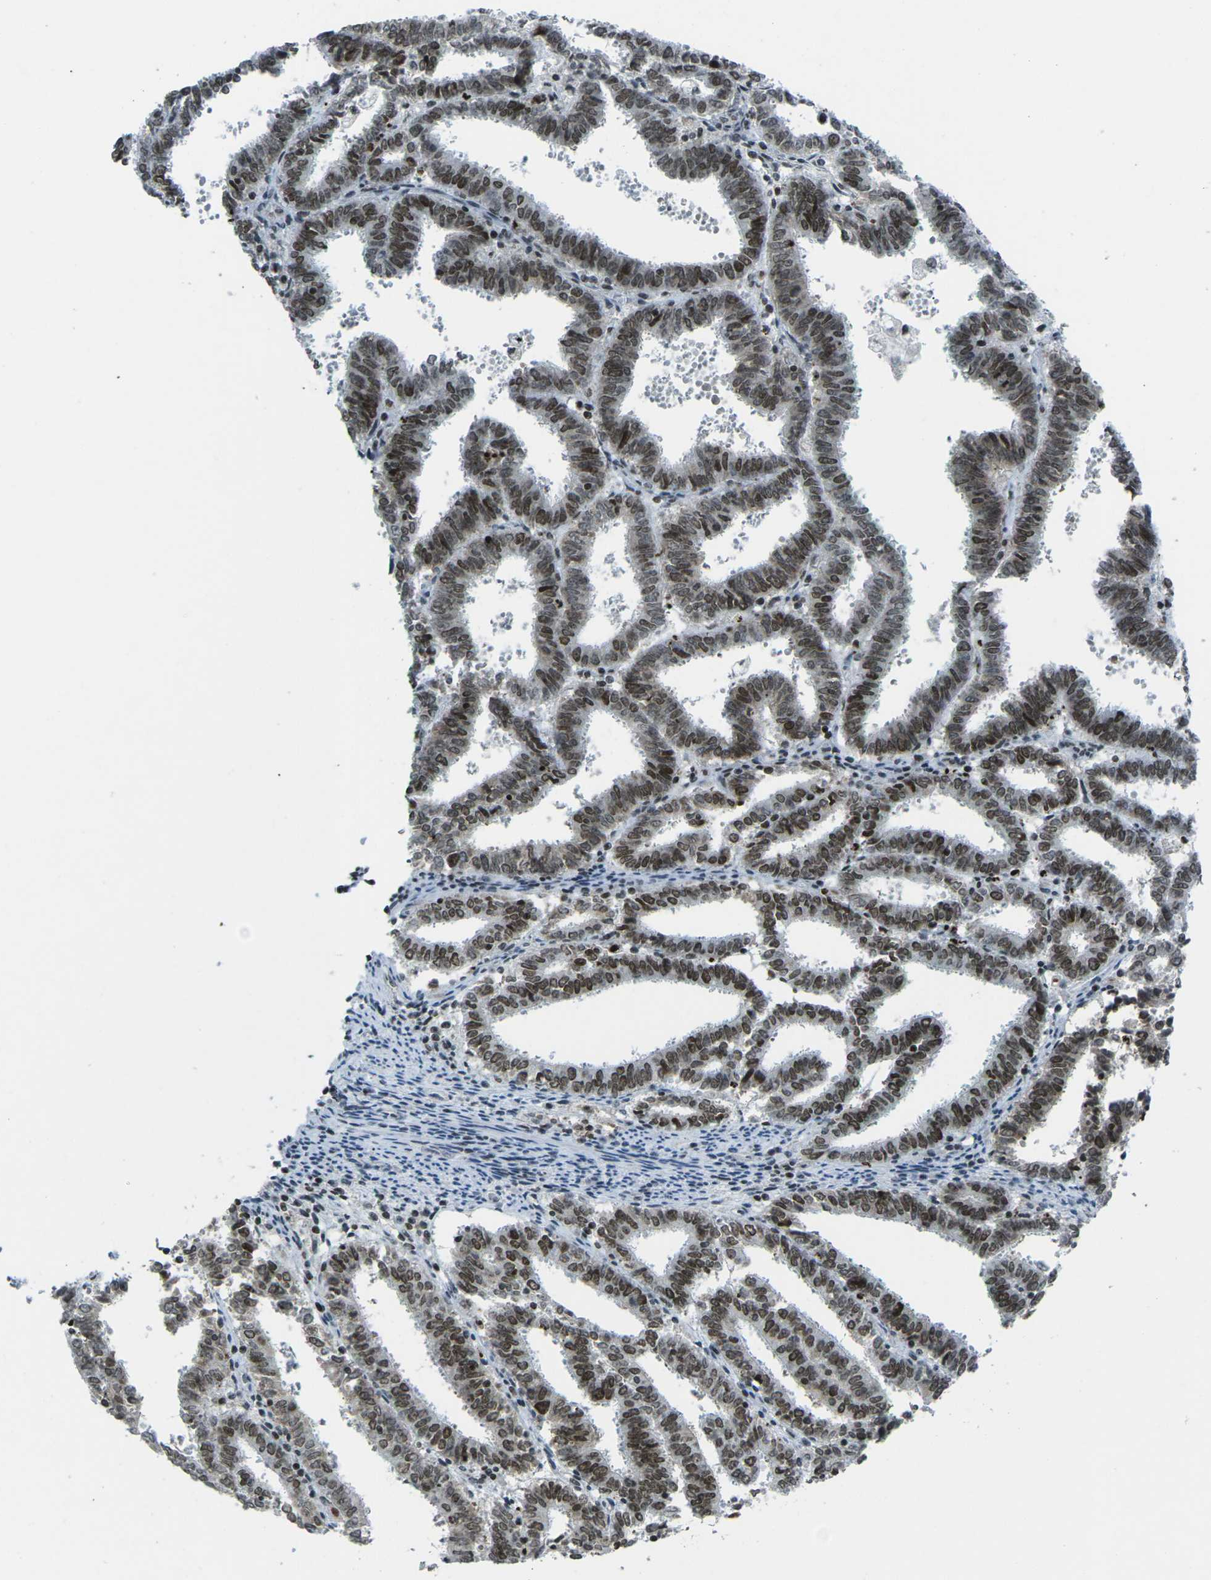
{"staining": {"intensity": "strong", "quantity": ">75%", "location": "nuclear"}, "tissue": "endometrial cancer", "cell_type": "Tumor cells", "image_type": "cancer", "snomed": [{"axis": "morphology", "description": "Adenocarcinoma, NOS"}, {"axis": "topography", "description": "Uterus"}], "caption": "Endometrial cancer stained for a protein demonstrates strong nuclear positivity in tumor cells. (DAB = brown stain, brightfield microscopy at high magnification).", "gene": "EME1", "patient": {"sex": "female", "age": 83}}